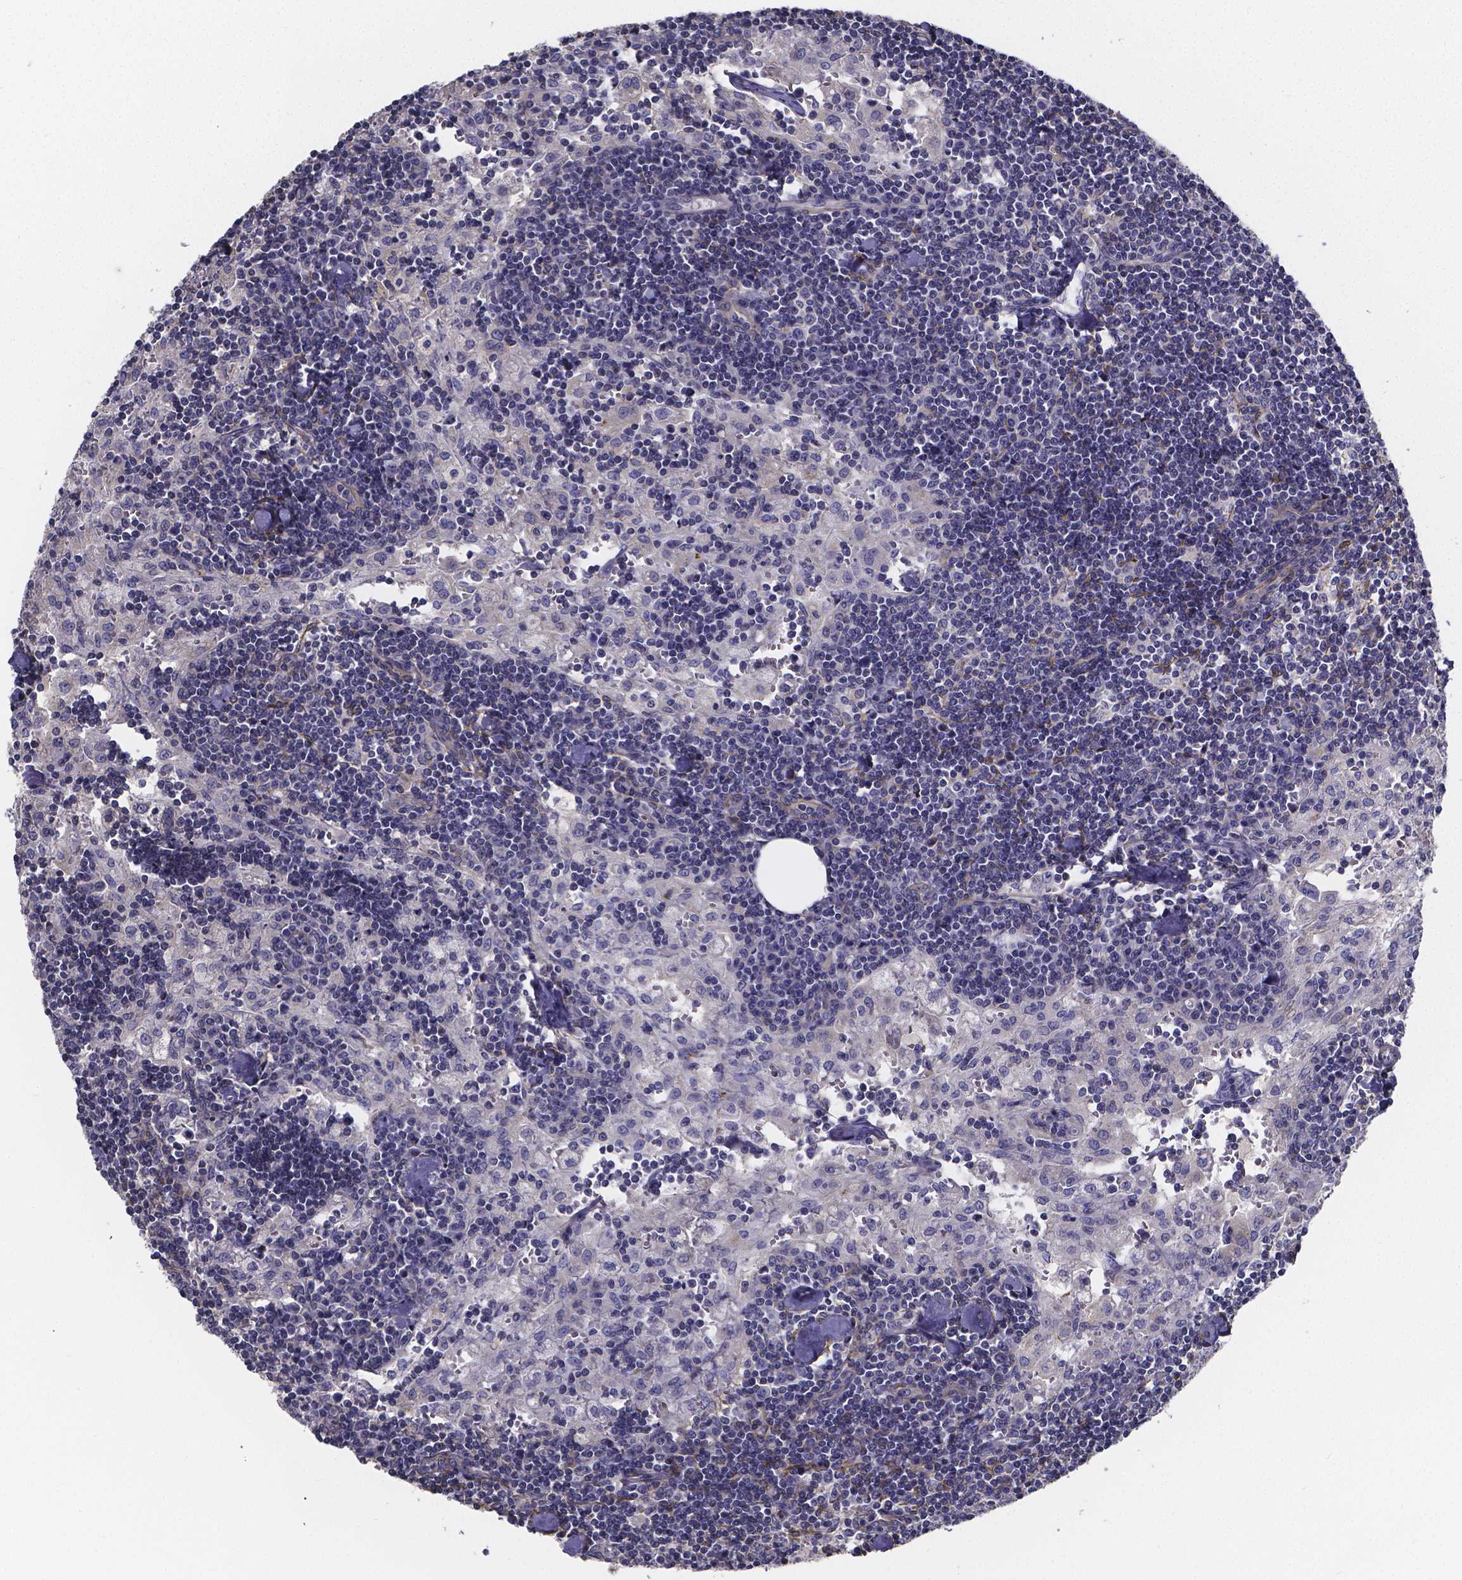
{"staining": {"intensity": "negative", "quantity": "none", "location": "none"}, "tissue": "lymph node", "cell_type": "Germinal center cells", "image_type": "normal", "snomed": [{"axis": "morphology", "description": "Normal tissue, NOS"}, {"axis": "topography", "description": "Lymph node"}], "caption": "This is an IHC photomicrograph of unremarkable lymph node. There is no expression in germinal center cells.", "gene": "RERG", "patient": {"sex": "male", "age": 55}}